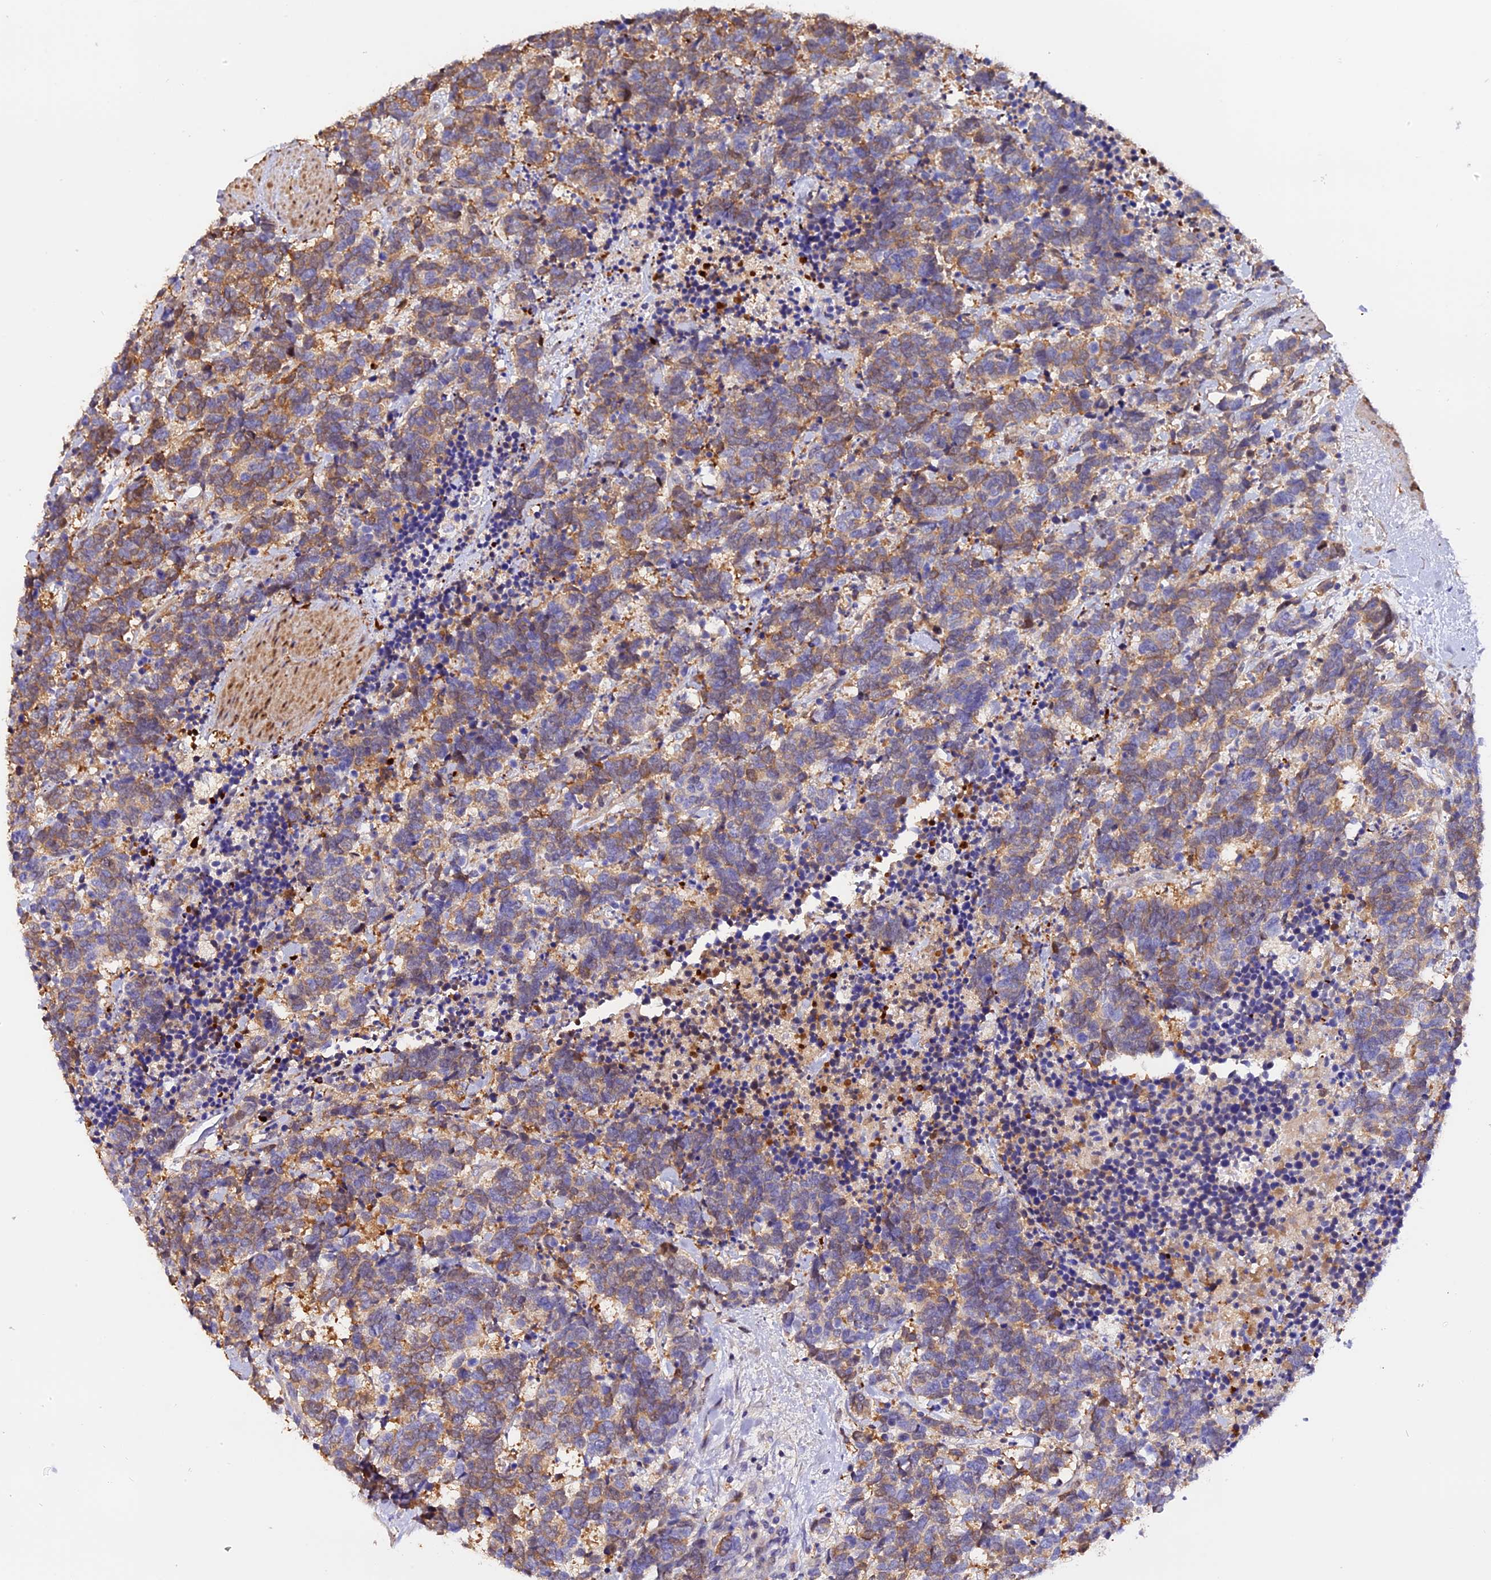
{"staining": {"intensity": "moderate", "quantity": "25%-75%", "location": "cytoplasmic/membranous"}, "tissue": "carcinoid", "cell_type": "Tumor cells", "image_type": "cancer", "snomed": [{"axis": "morphology", "description": "Carcinoma, NOS"}, {"axis": "morphology", "description": "Carcinoid, malignant, NOS"}, {"axis": "topography", "description": "Prostate"}], "caption": "A brown stain labels moderate cytoplasmic/membranous expression of a protein in carcinoma tumor cells. The staining is performed using DAB brown chromogen to label protein expression. The nuclei are counter-stained blue using hematoxylin.", "gene": "MAP3K7CL", "patient": {"sex": "male", "age": 57}}